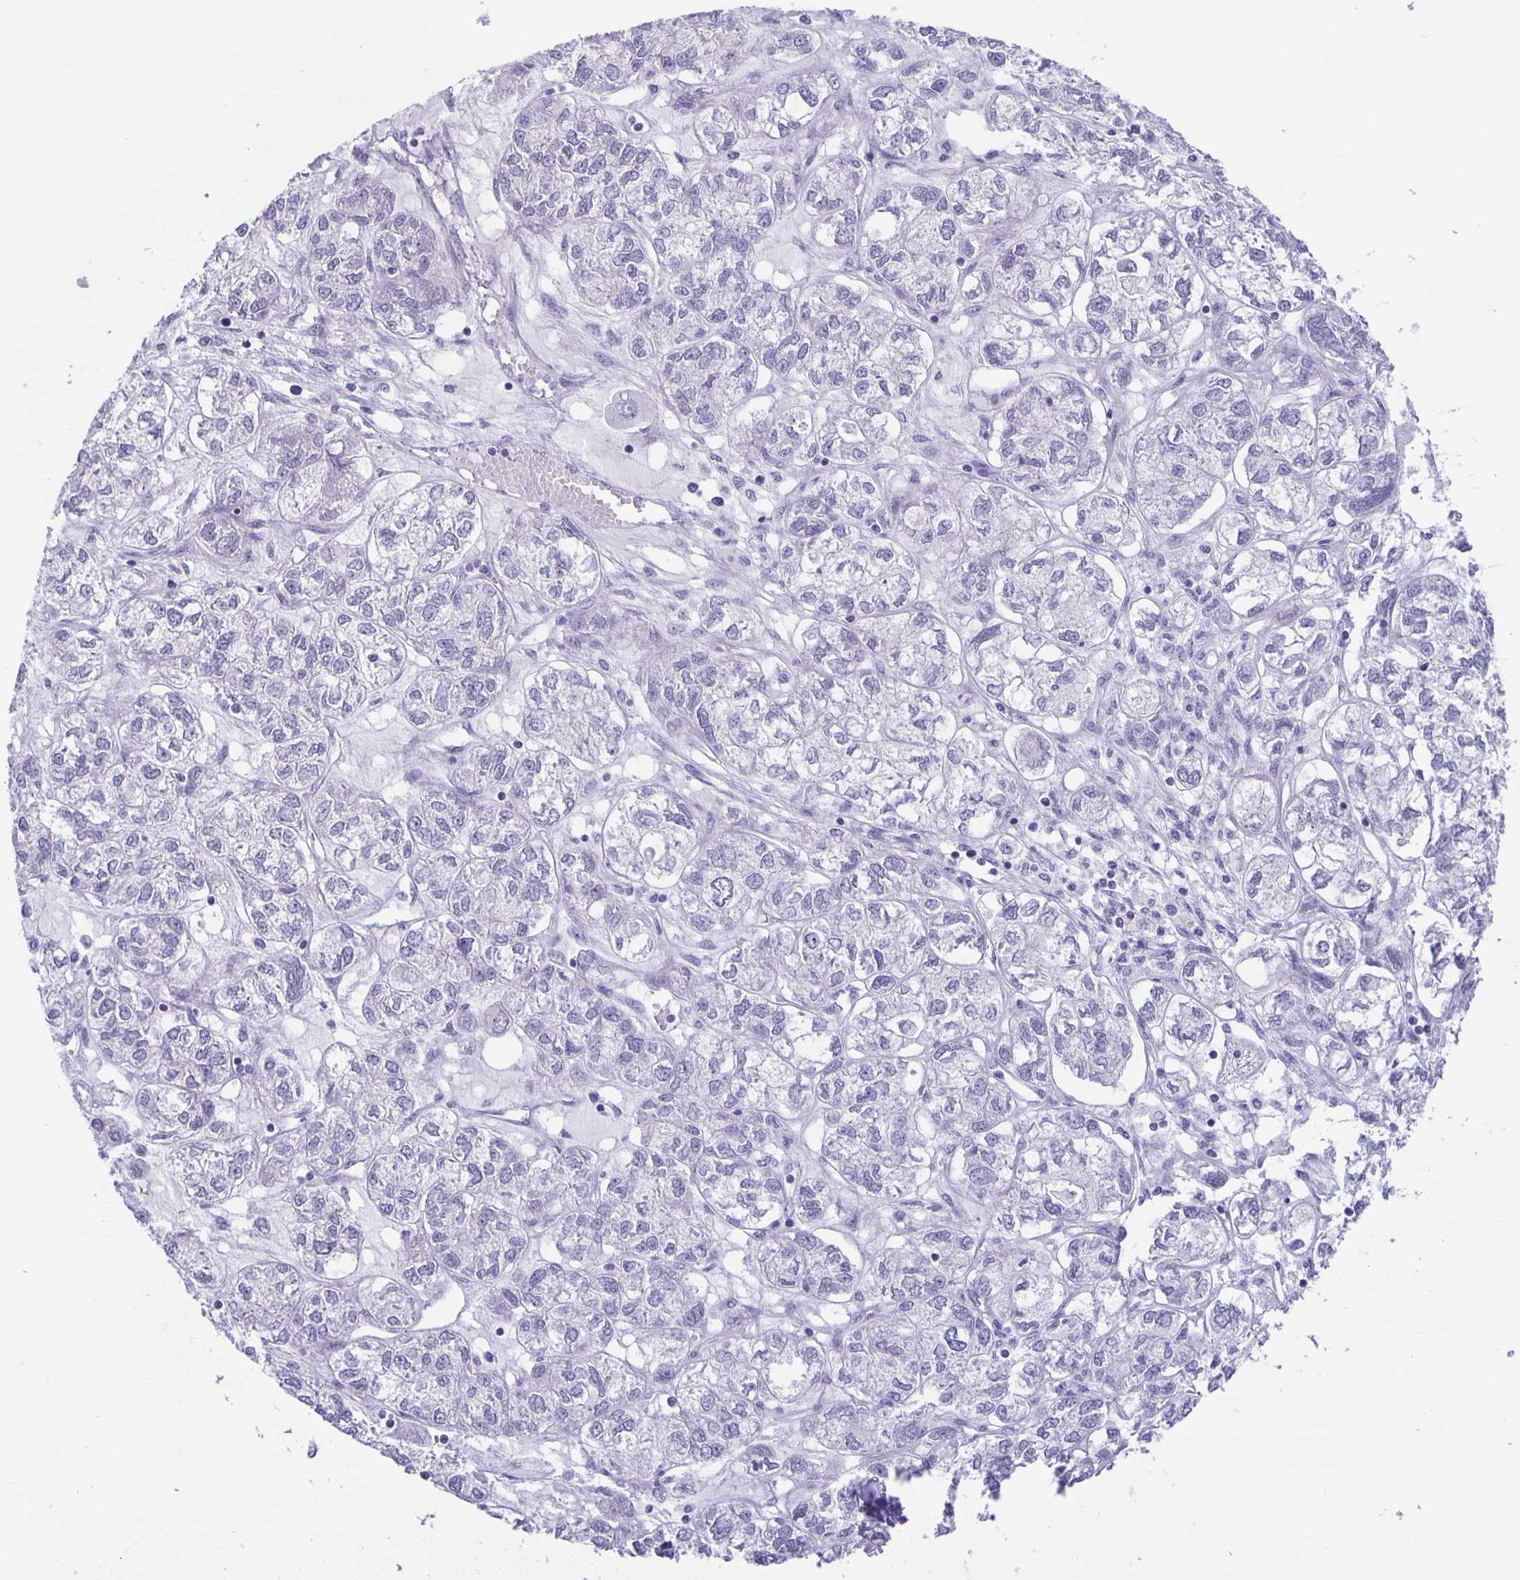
{"staining": {"intensity": "negative", "quantity": "none", "location": "none"}, "tissue": "ovarian cancer", "cell_type": "Tumor cells", "image_type": "cancer", "snomed": [{"axis": "morphology", "description": "Carcinoma, endometroid"}, {"axis": "topography", "description": "Ovary"}], "caption": "An image of human ovarian endometroid carcinoma is negative for staining in tumor cells.", "gene": "PHRF1", "patient": {"sex": "female", "age": 64}}